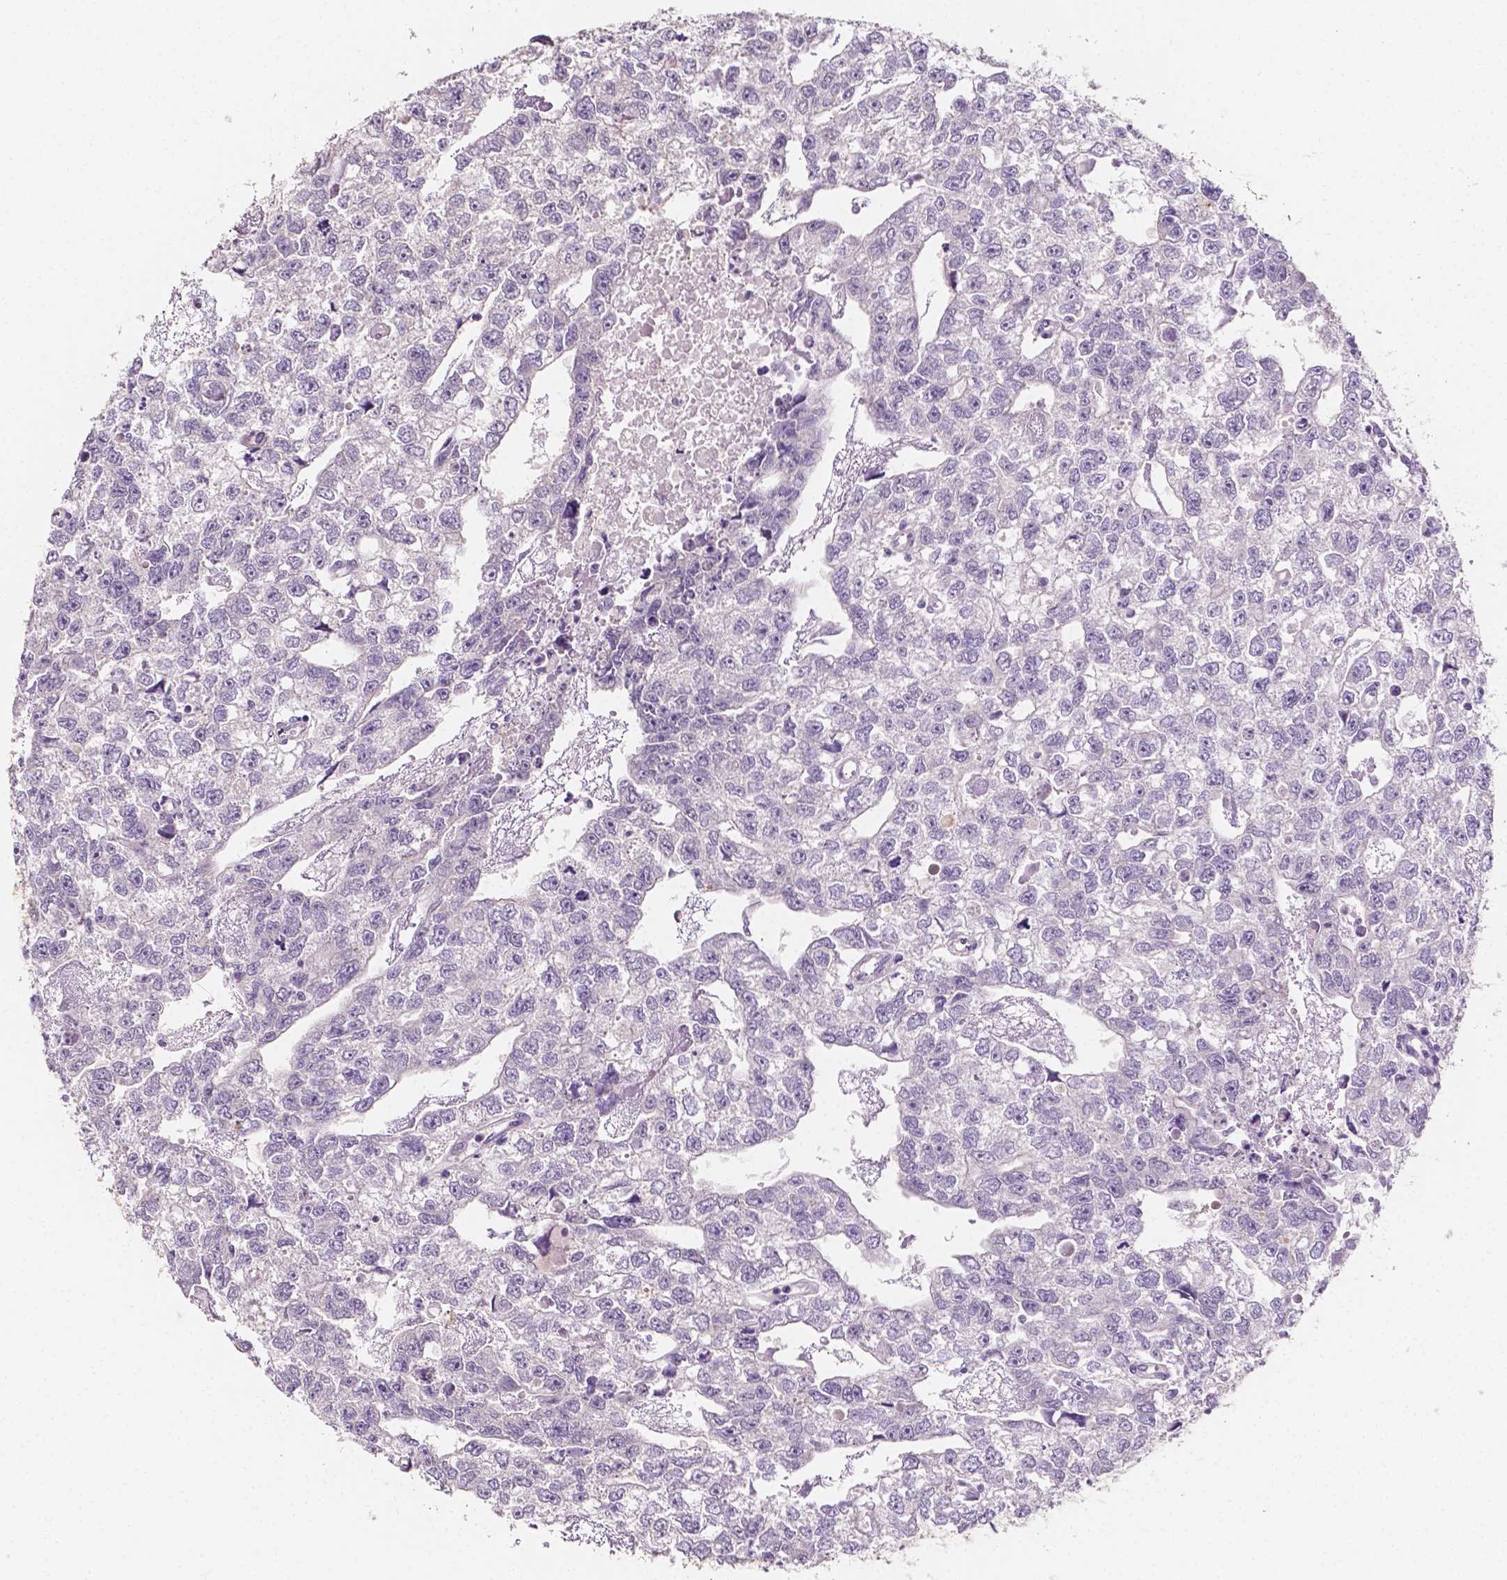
{"staining": {"intensity": "negative", "quantity": "none", "location": "none"}, "tissue": "testis cancer", "cell_type": "Tumor cells", "image_type": "cancer", "snomed": [{"axis": "morphology", "description": "Carcinoma, Embryonal, NOS"}, {"axis": "morphology", "description": "Teratoma, malignant, NOS"}, {"axis": "topography", "description": "Testis"}], "caption": "Immunohistochemistry micrograph of testis cancer stained for a protein (brown), which displays no staining in tumor cells.", "gene": "TAL1", "patient": {"sex": "male", "age": 44}}